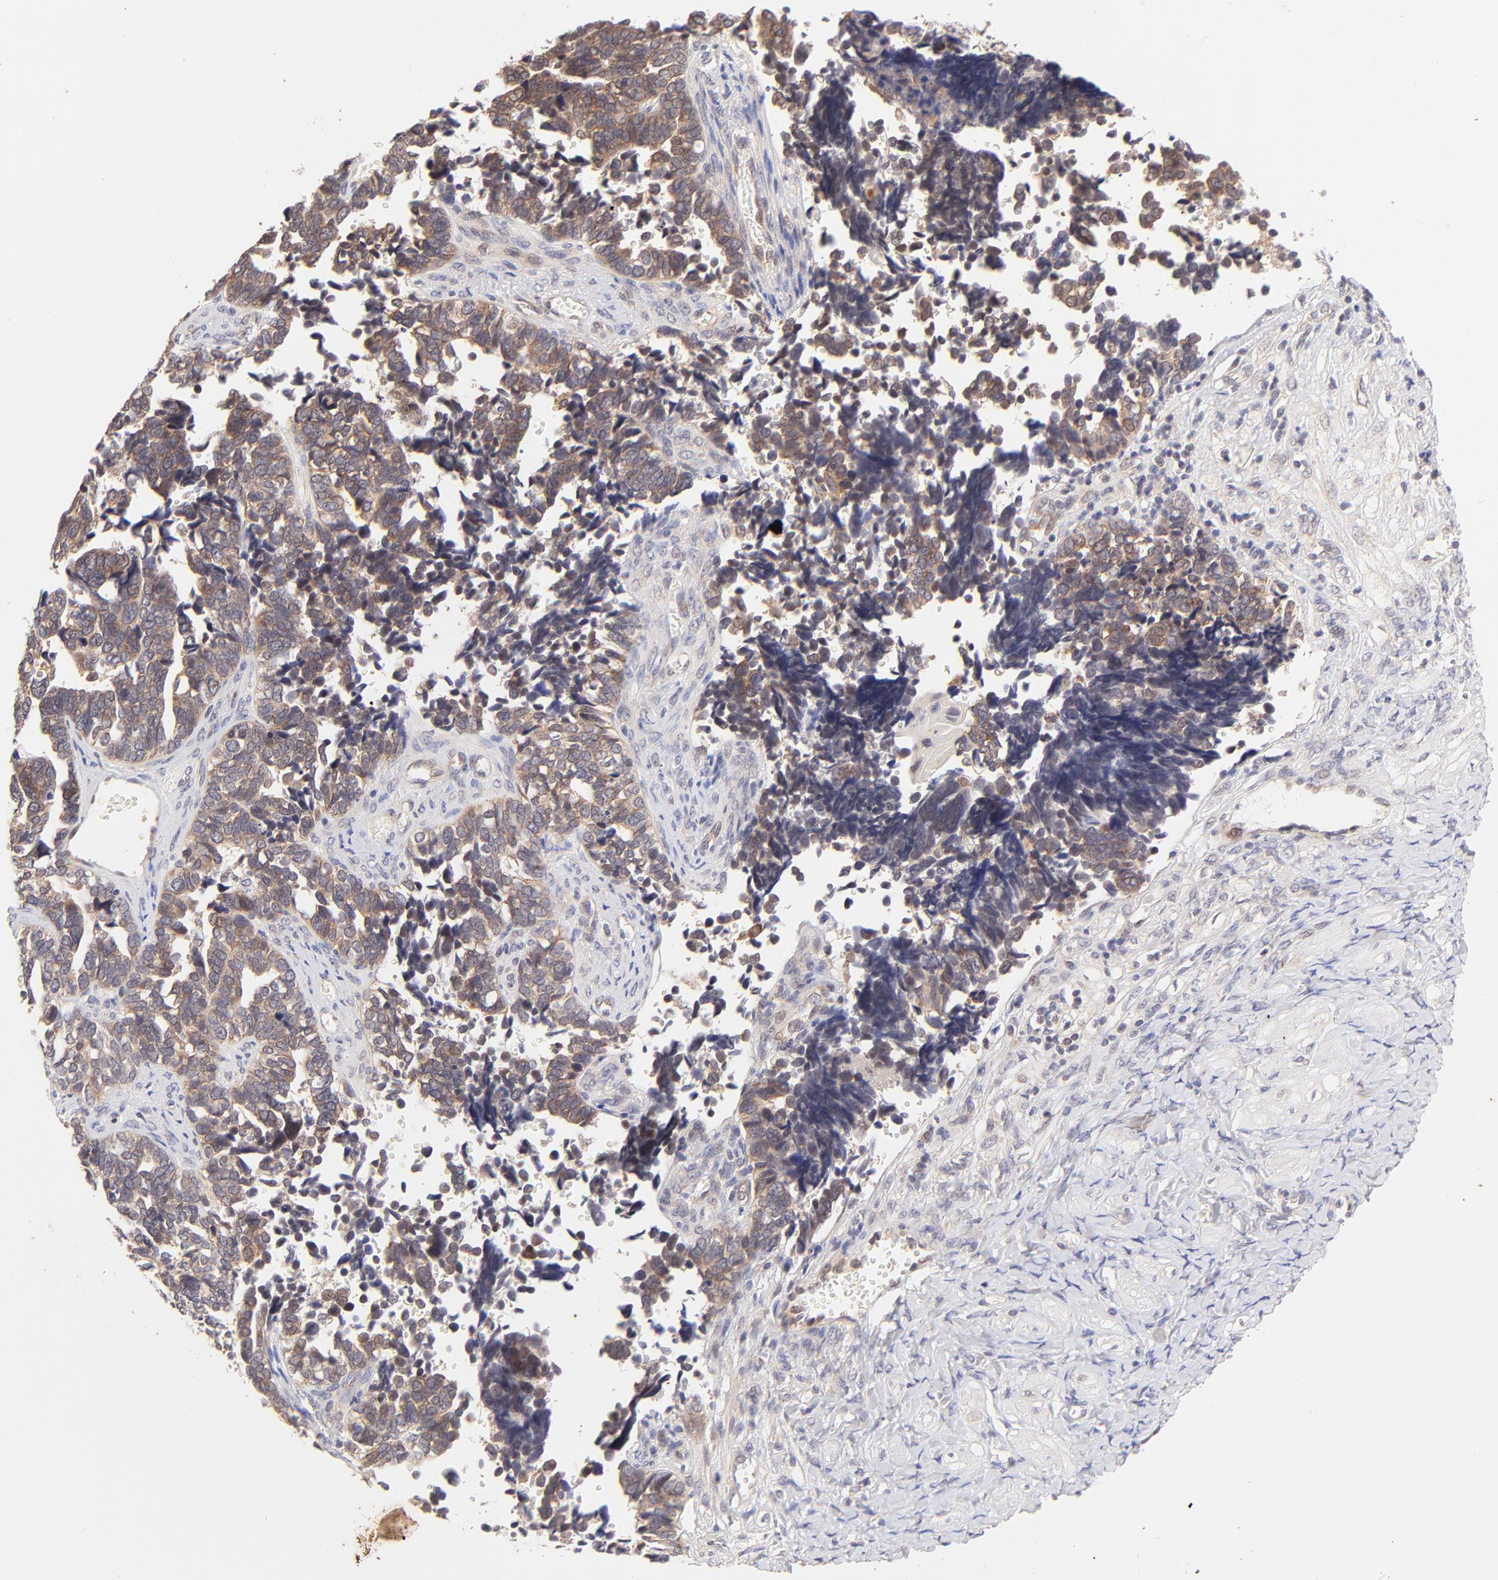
{"staining": {"intensity": "moderate", "quantity": ">75%", "location": "cytoplasmic/membranous"}, "tissue": "ovarian cancer", "cell_type": "Tumor cells", "image_type": "cancer", "snomed": [{"axis": "morphology", "description": "Cystadenocarcinoma, serous, NOS"}, {"axis": "topography", "description": "Ovary"}], "caption": "High-power microscopy captured an IHC micrograph of serous cystadenocarcinoma (ovarian), revealing moderate cytoplasmic/membranous positivity in approximately >75% of tumor cells.", "gene": "TNRC6B", "patient": {"sex": "female", "age": 77}}